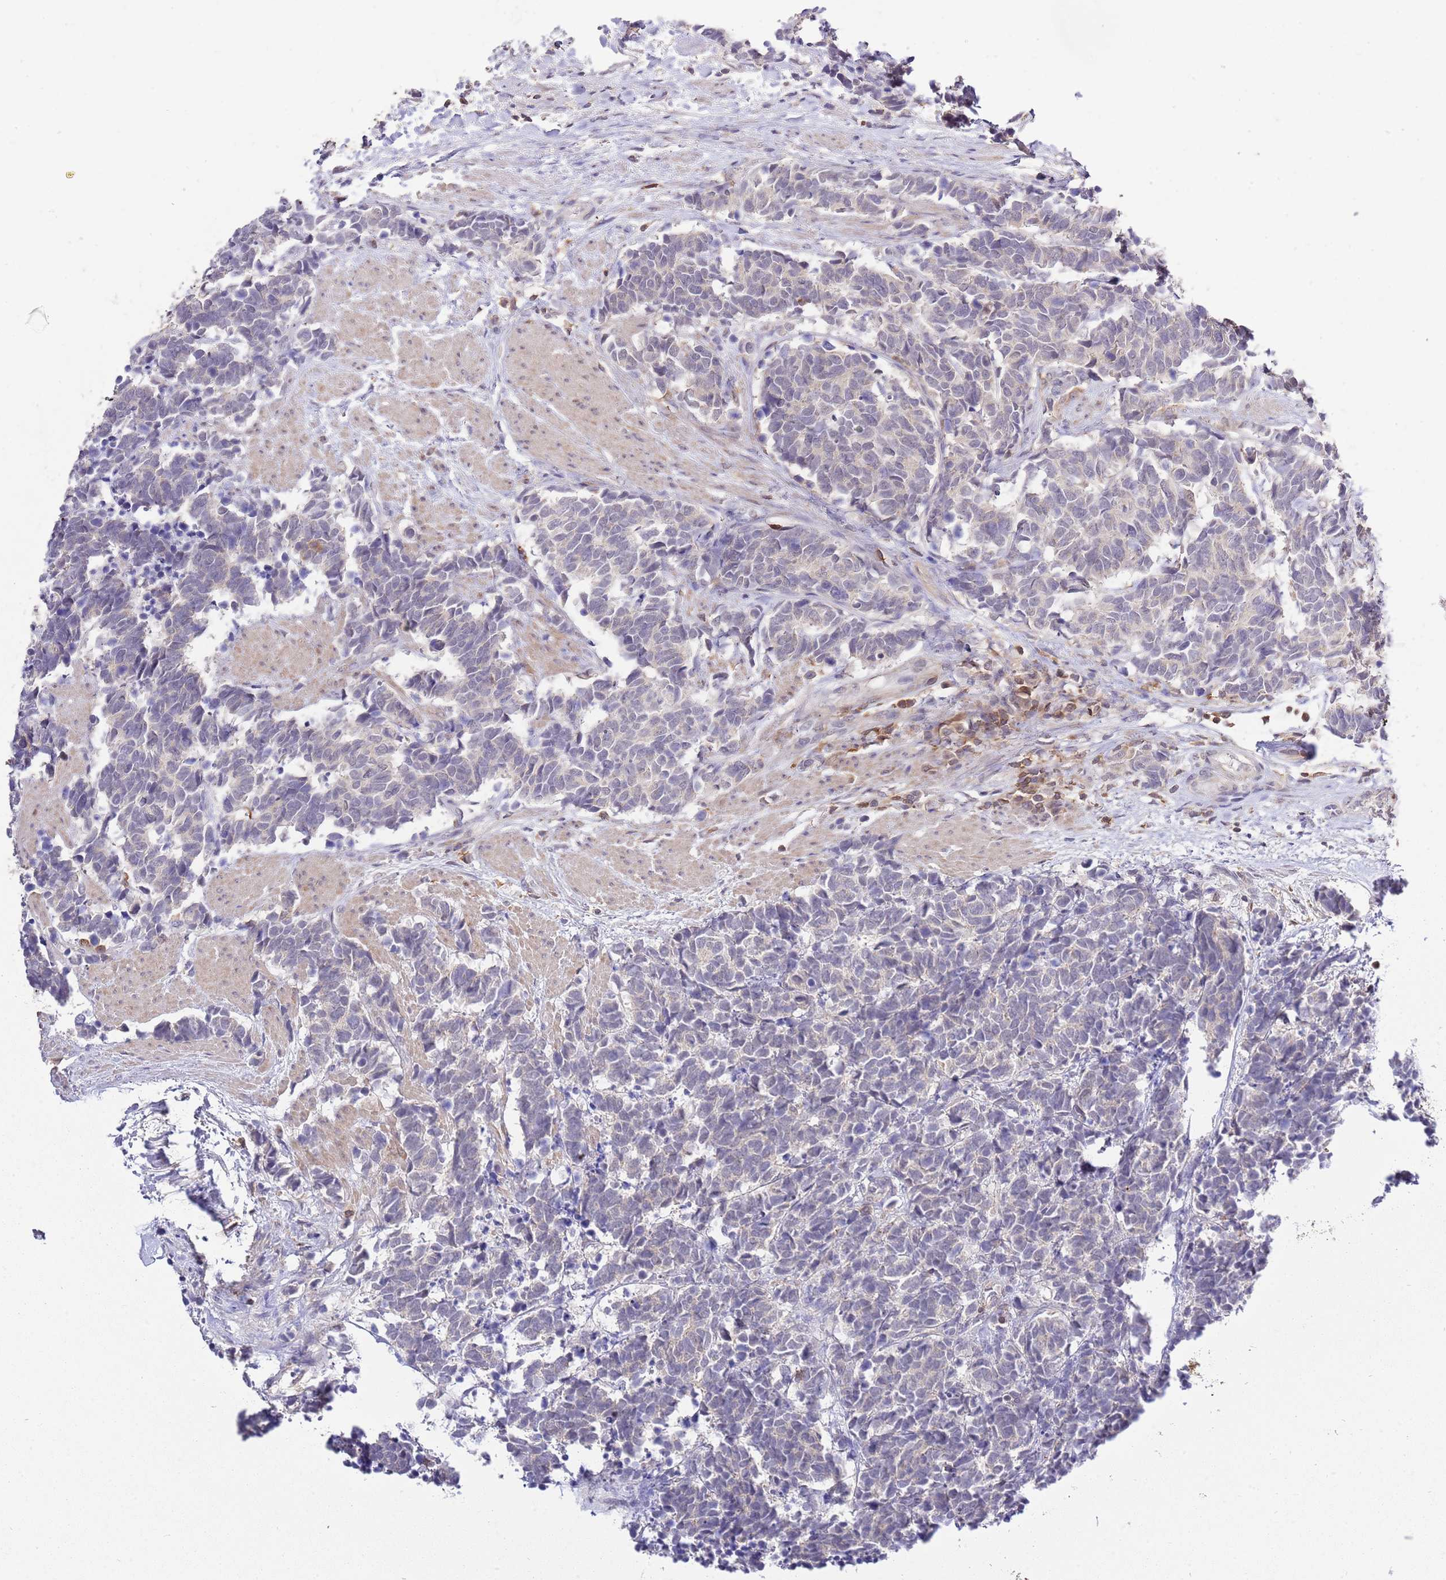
{"staining": {"intensity": "negative", "quantity": "none", "location": "none"}, "tissue": "carcinoid", "cell_type": "Tumor cells", "image_type": "cancer", "snomed": [{"axis": "morphology", "description": "Carcinoma, NOS"}, {"axis": "morphology", "description": "Carcinoid, malignant, NOS"}, {"axis": "topography", "description": "Prostate"}], "caption": "The immunohistochemistry histopathology image has no significant positivity in tumor cells of malignant carcinoid tissue.", "gene": "EFHD1", "patient": {"sex": "male", "age": 57}}